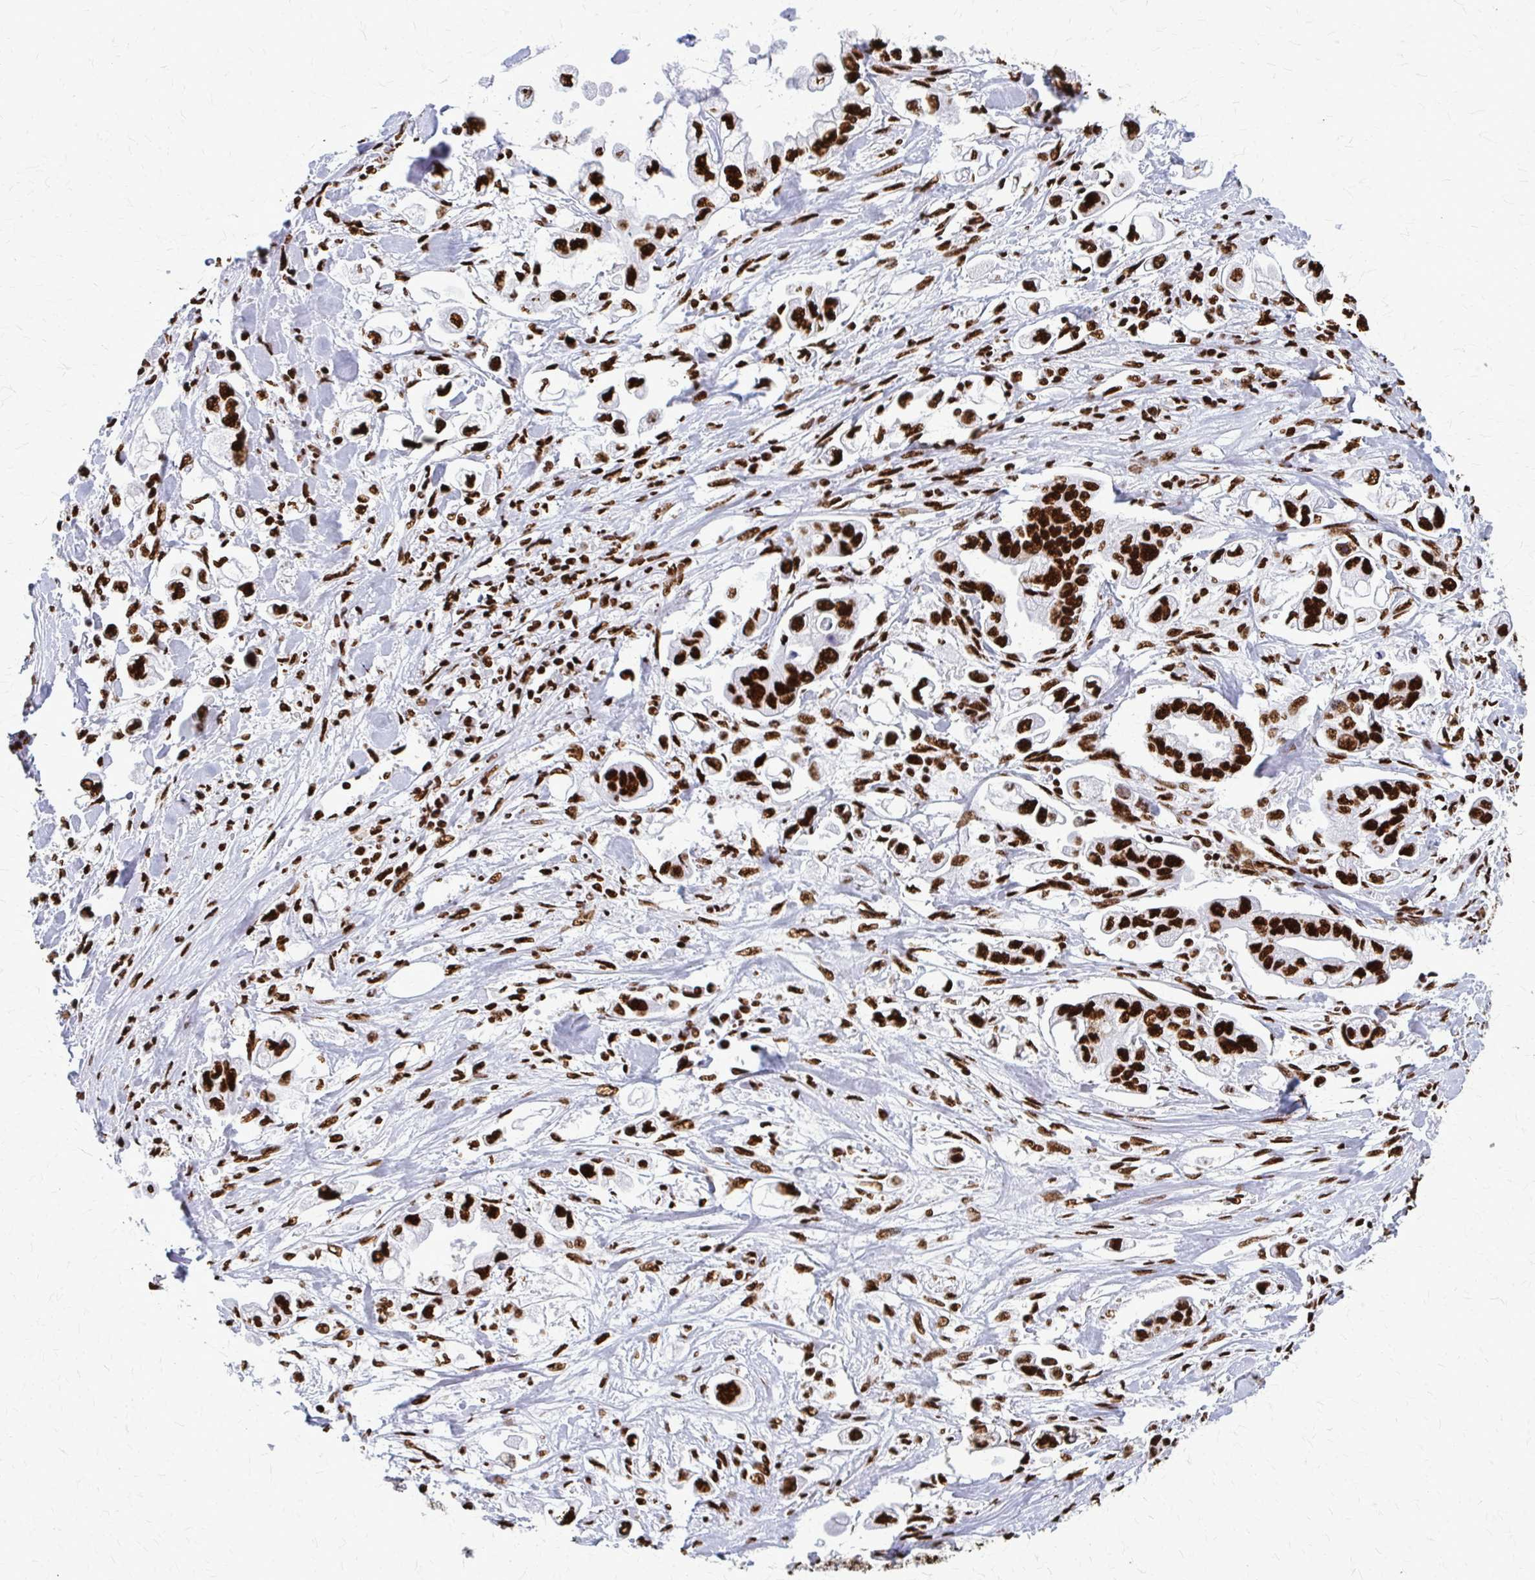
{"staining": {"intensity": "strong", "quantity": ">75%", "location": "nuclear"}, "tissue": "stomach cancer", "cell_type": "Tumor cells", "image_type": "cancer", "snomed": [{"axis": "morphology", "description": "Adenocarcinoma, NOS"}, {"axis": "topography", "description": "Stomach"}], "caption": "Stomach adenocarcinoma was stained to show a protein in brown. There is high levels of strong nuclear staining in approximately >75% of tumor cells. Nuclei are stained in blue.", "gene": "SFPQ", "patient": {"sex": "male", "age": 62}}